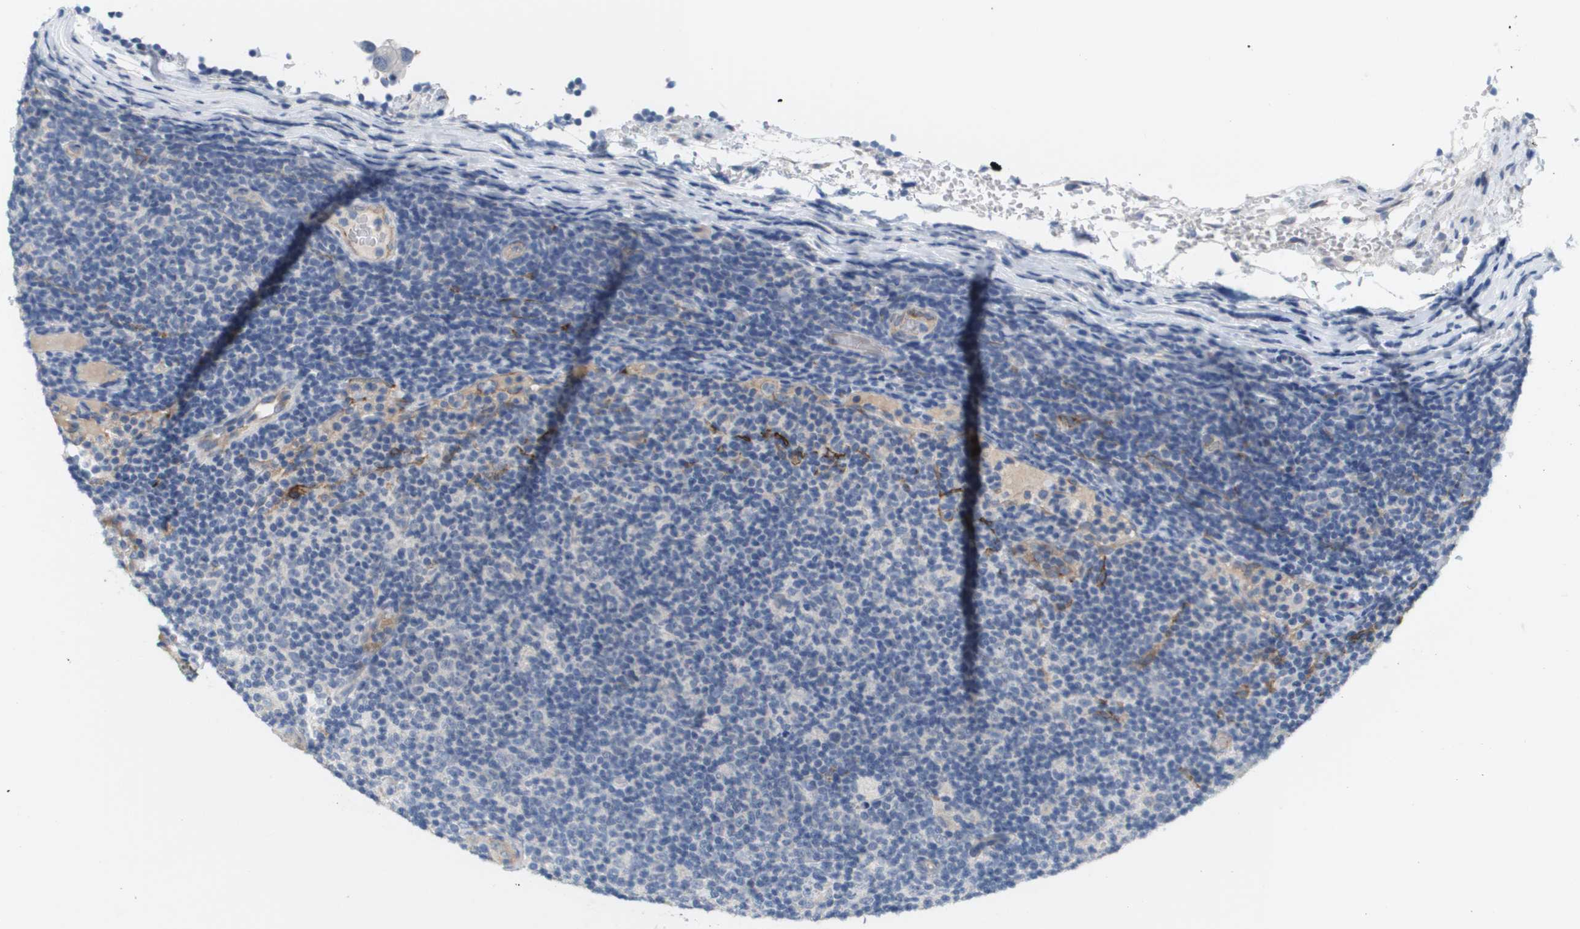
{"staining": {"intensity": "negative", "quantity": "none", "location": "none"}, "tissue": "lymphoma", "cell_type": "Tumor cells", "image_type": "cancer", "snomed": [{"axis": "morphology", "description": "Malignant lymphoma, non-Hodgkin's type, Low grade"}, {"axis": "topography", "description": "Lymph node"}], "caption": "Human low-grade malignant lymphoma, non-Hodgkin's type stained for a protein using immunohistochemistry shows no positivity in tumor cells.", "gene": "ANGPT2", "patient": {"sex": "male", "age": 83}}